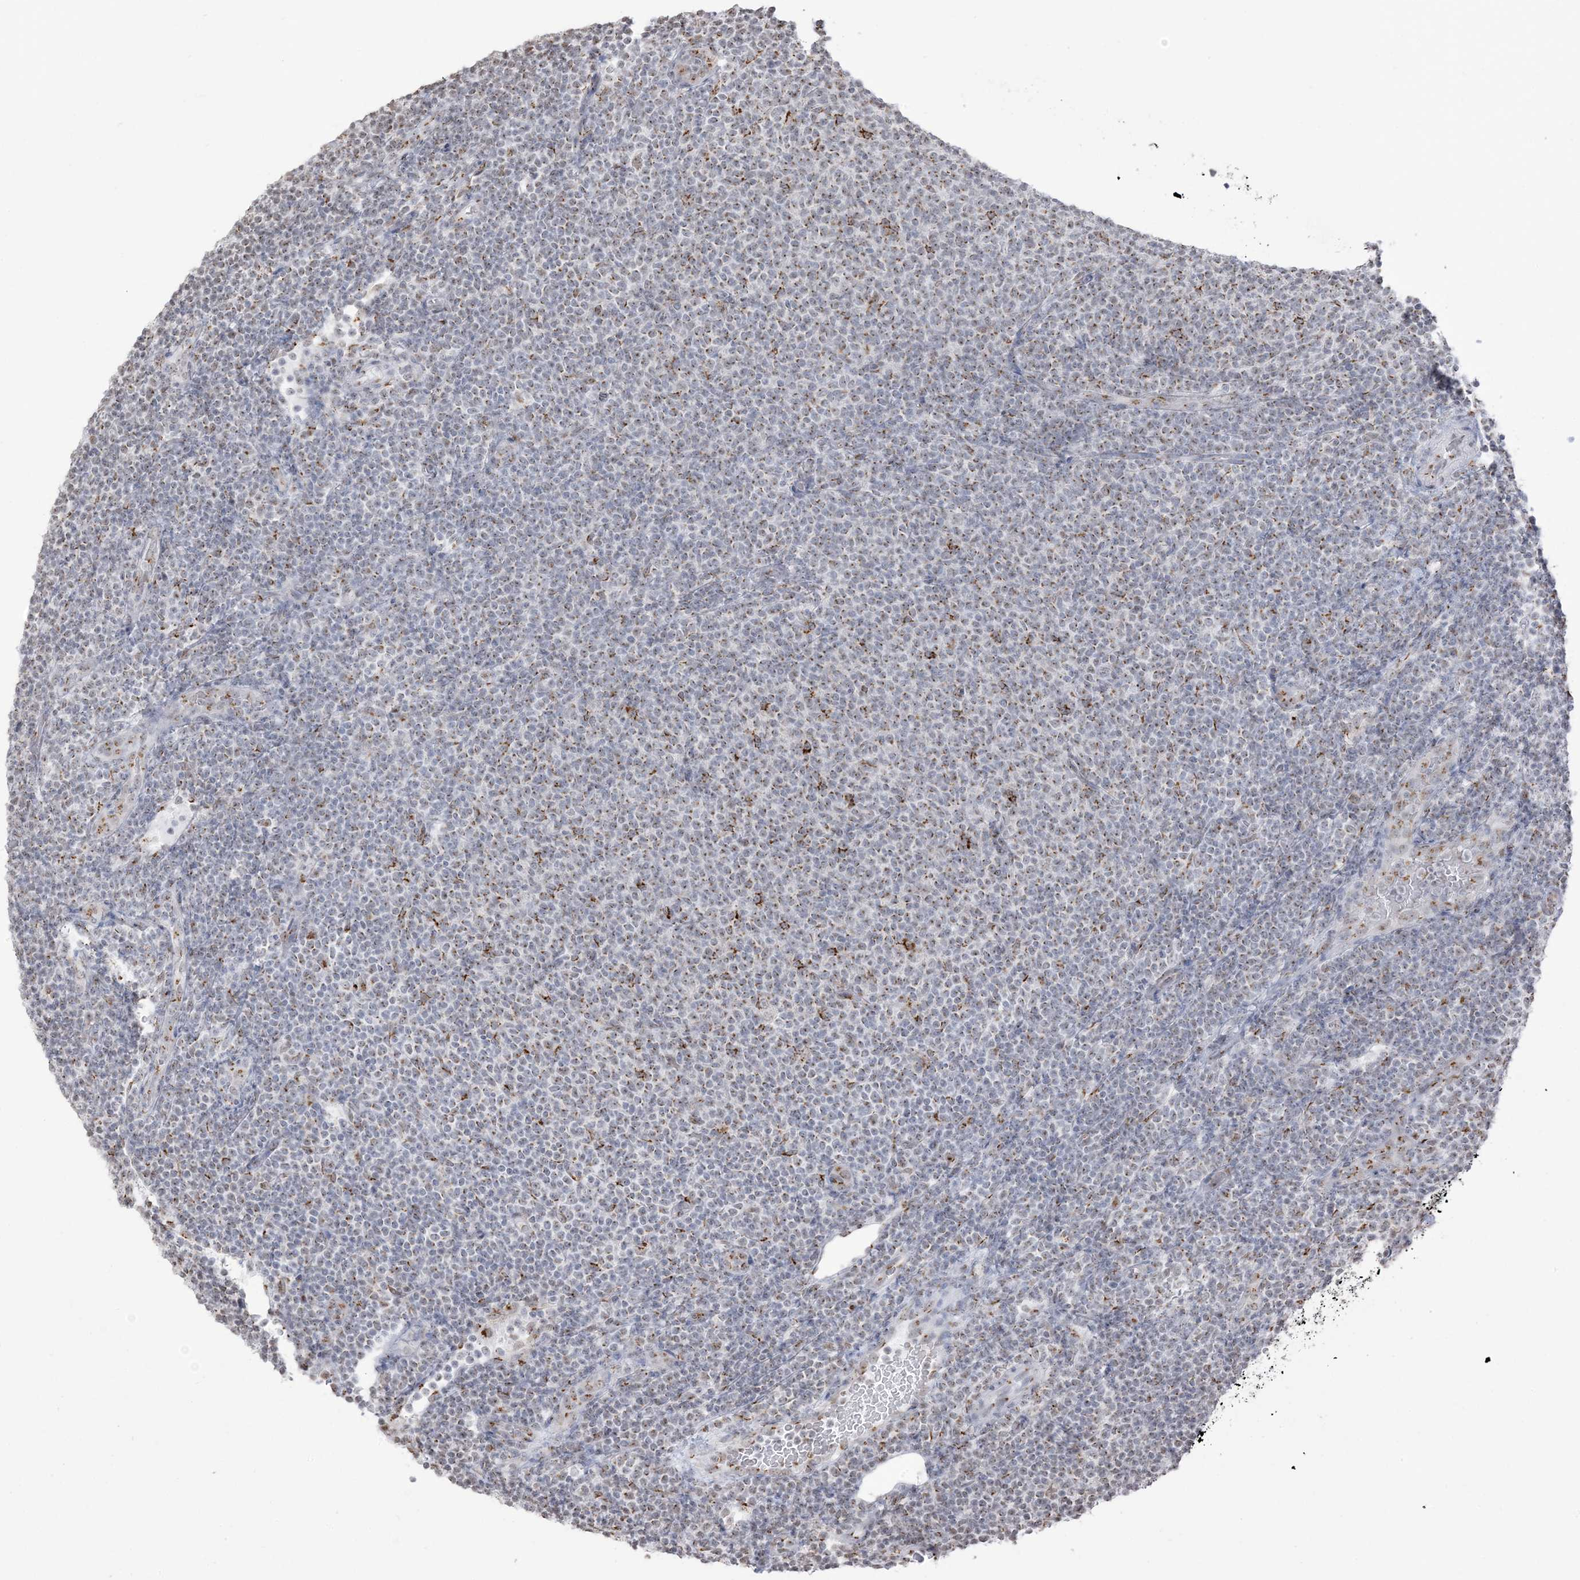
{"staining": {"intensity": "moderate", "quantity": "25%-75%", "location": "cytoplasmic/membranous"}, "tissue": "lymphoma", "cell_type": "Tumor cells", "image_type": "cancer", "snomed": [{"axis": "morphology", "description": "Malignant lymphoma, non-Hodgkin's type, Low grade"}, {"axis": "topography", "description": "Lymph node"}], "caption": "Brown immunohistochemical staining in lymphoma exhibits moderate cytoplasmic/membranous staining in approximately 25%-75% of tumor cells.", "gene": "GPR107", "patient": {"sex": "male", "age": 66}}